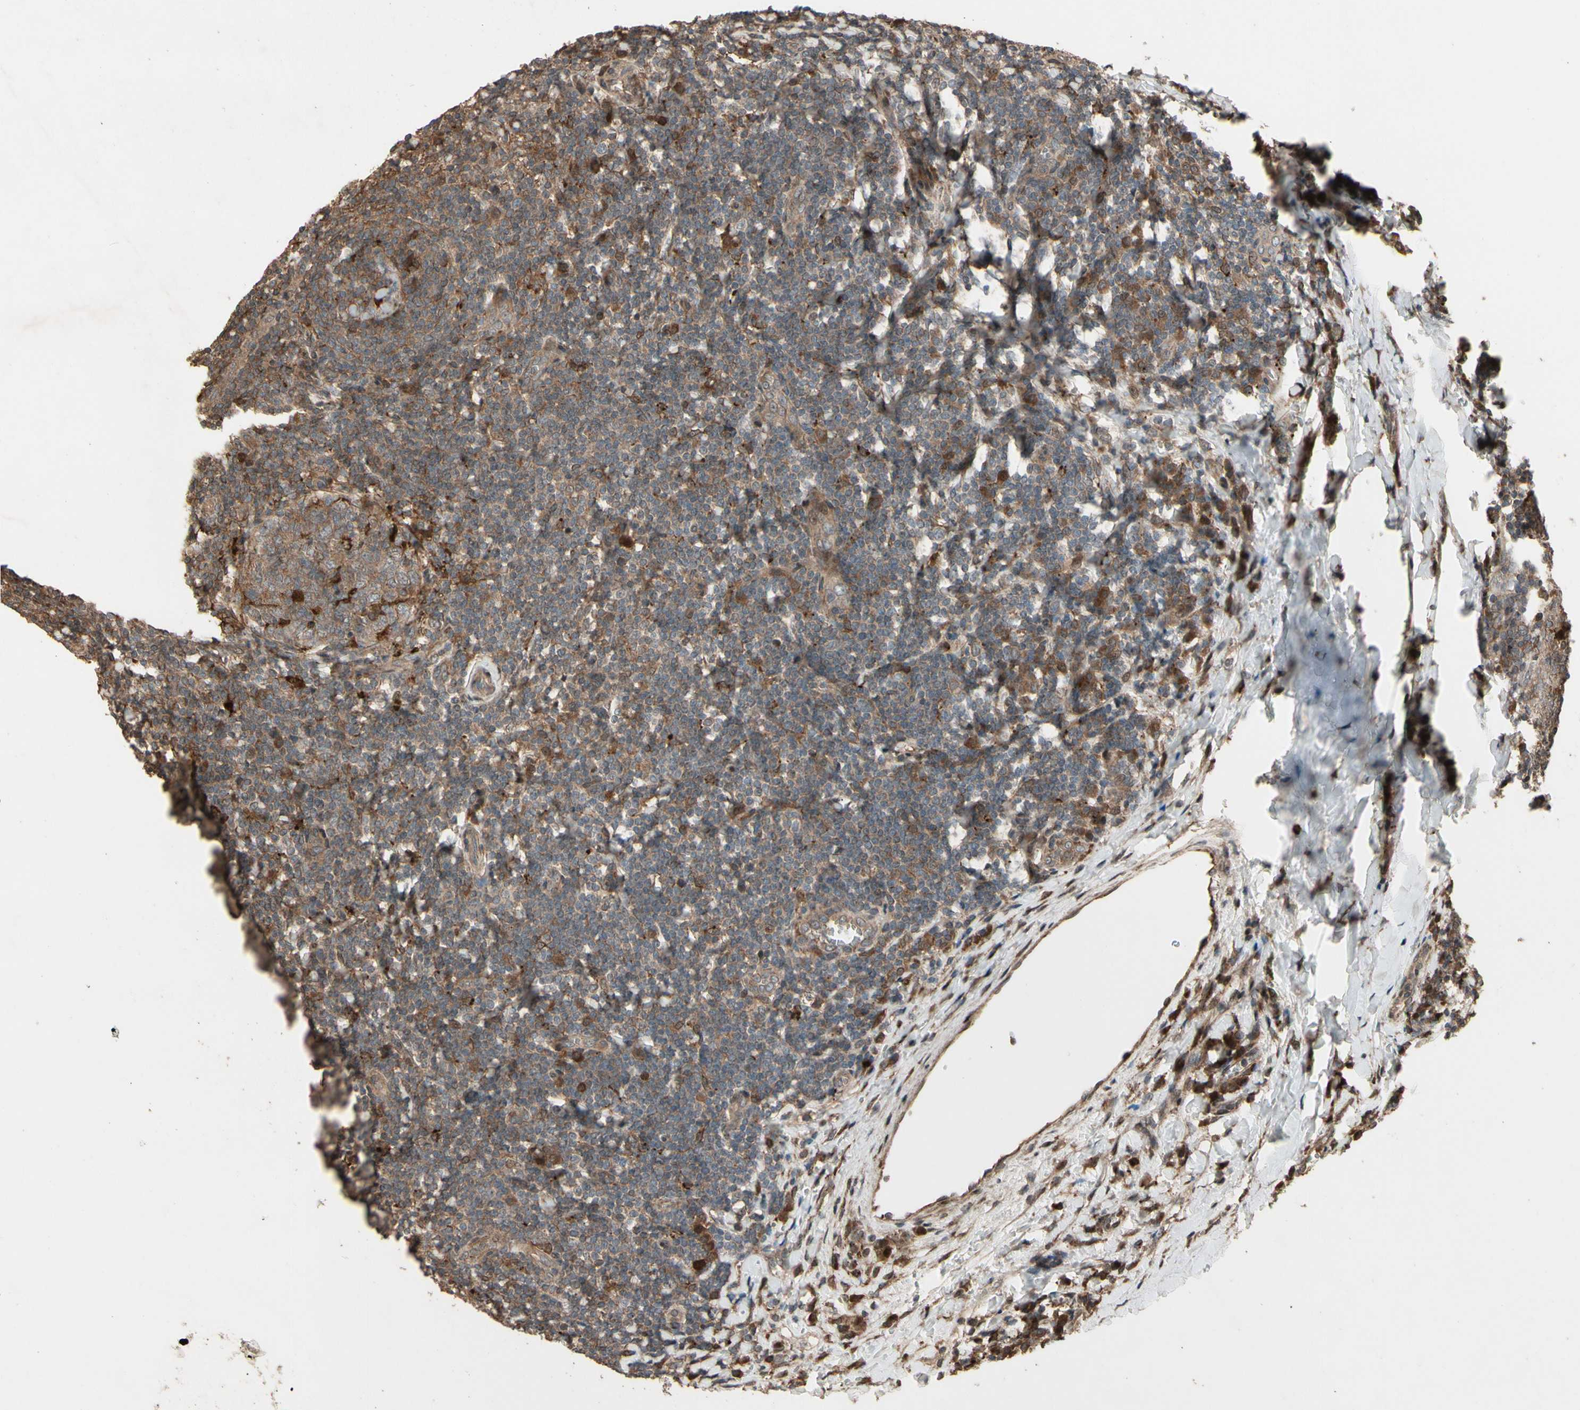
{"staining": {"intensity": "strong", "quantity": "<25%", "location": "cytoplasmic/membranous,nuclear"}, "tissue": "tonsil", "cell_type": "Germinal center cells", "image_type": "normal", "snomed": [{"axis": "morphology", "description": "Normal tissue, NOS"}, {"axis": "topography", "description": "Tonsil"}], "caption": "The immunohistochemical stain labels strong cytoplasmic/membranous,nuclear staining in germinal center cells of unremarkable tonsil. The staining was performed using DAB, with brown indicating positive protein expression. Nuclei are stained blue with hematoxylin.", "gene": "CSF1R", "patient": {"sex": "male", "age": 31}}